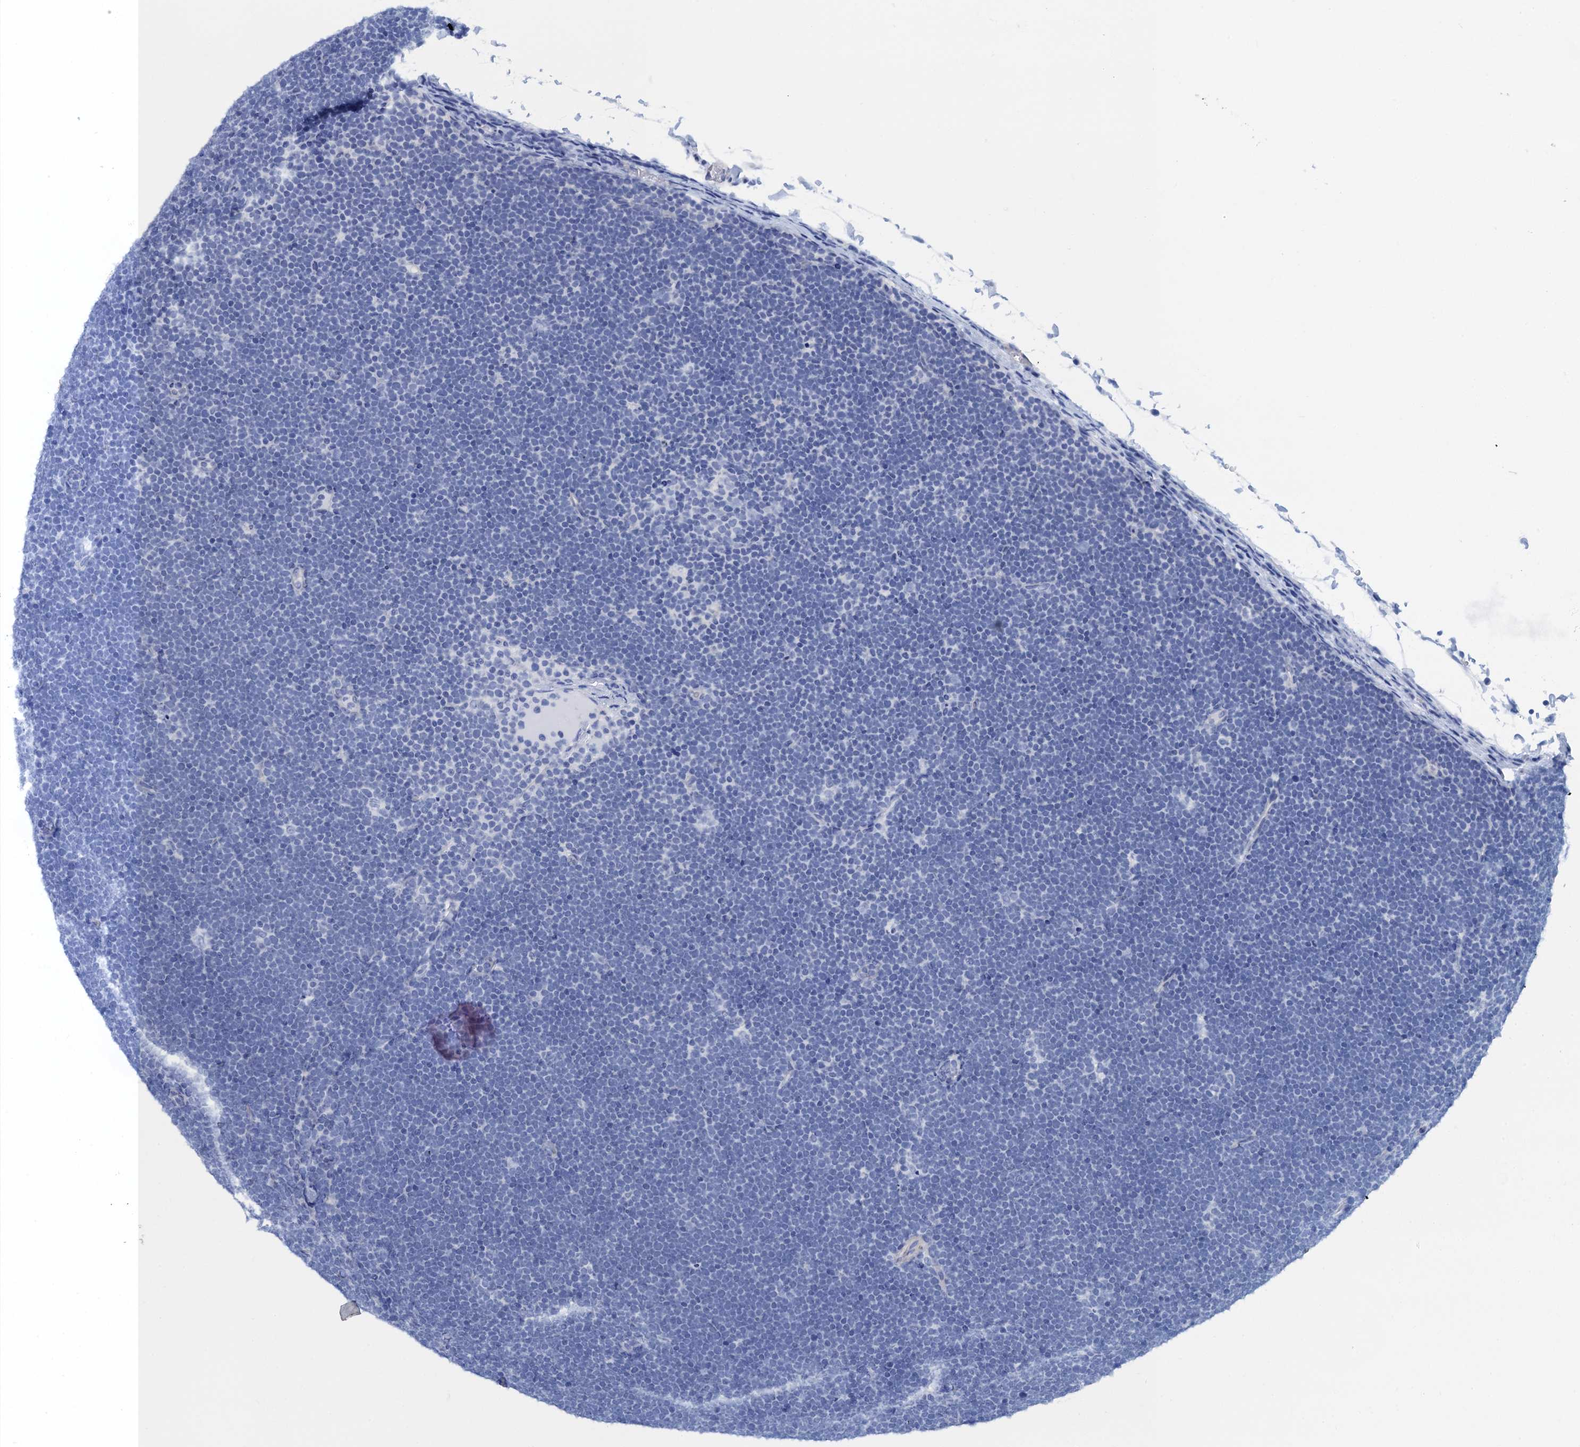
{"staining": {"intensity": "negative", "quantity": "none", "location": "none"}, "tissue": "lymphoma", "cell_type": "Tumor cells", "image_type": "cancer", "snomed": [{"axis": "morphology", "description": "Malignant lymphoma, non-Hodgkin's type, High grade"}, {"axis": "topography", "description": "Lymph node"}], "caption": "Lymphoma was stained to show a protein in brown. There is no significant staining in tumor cells.", "gene": "CALML5", "patient": {"sex": "male", "age": 13}}